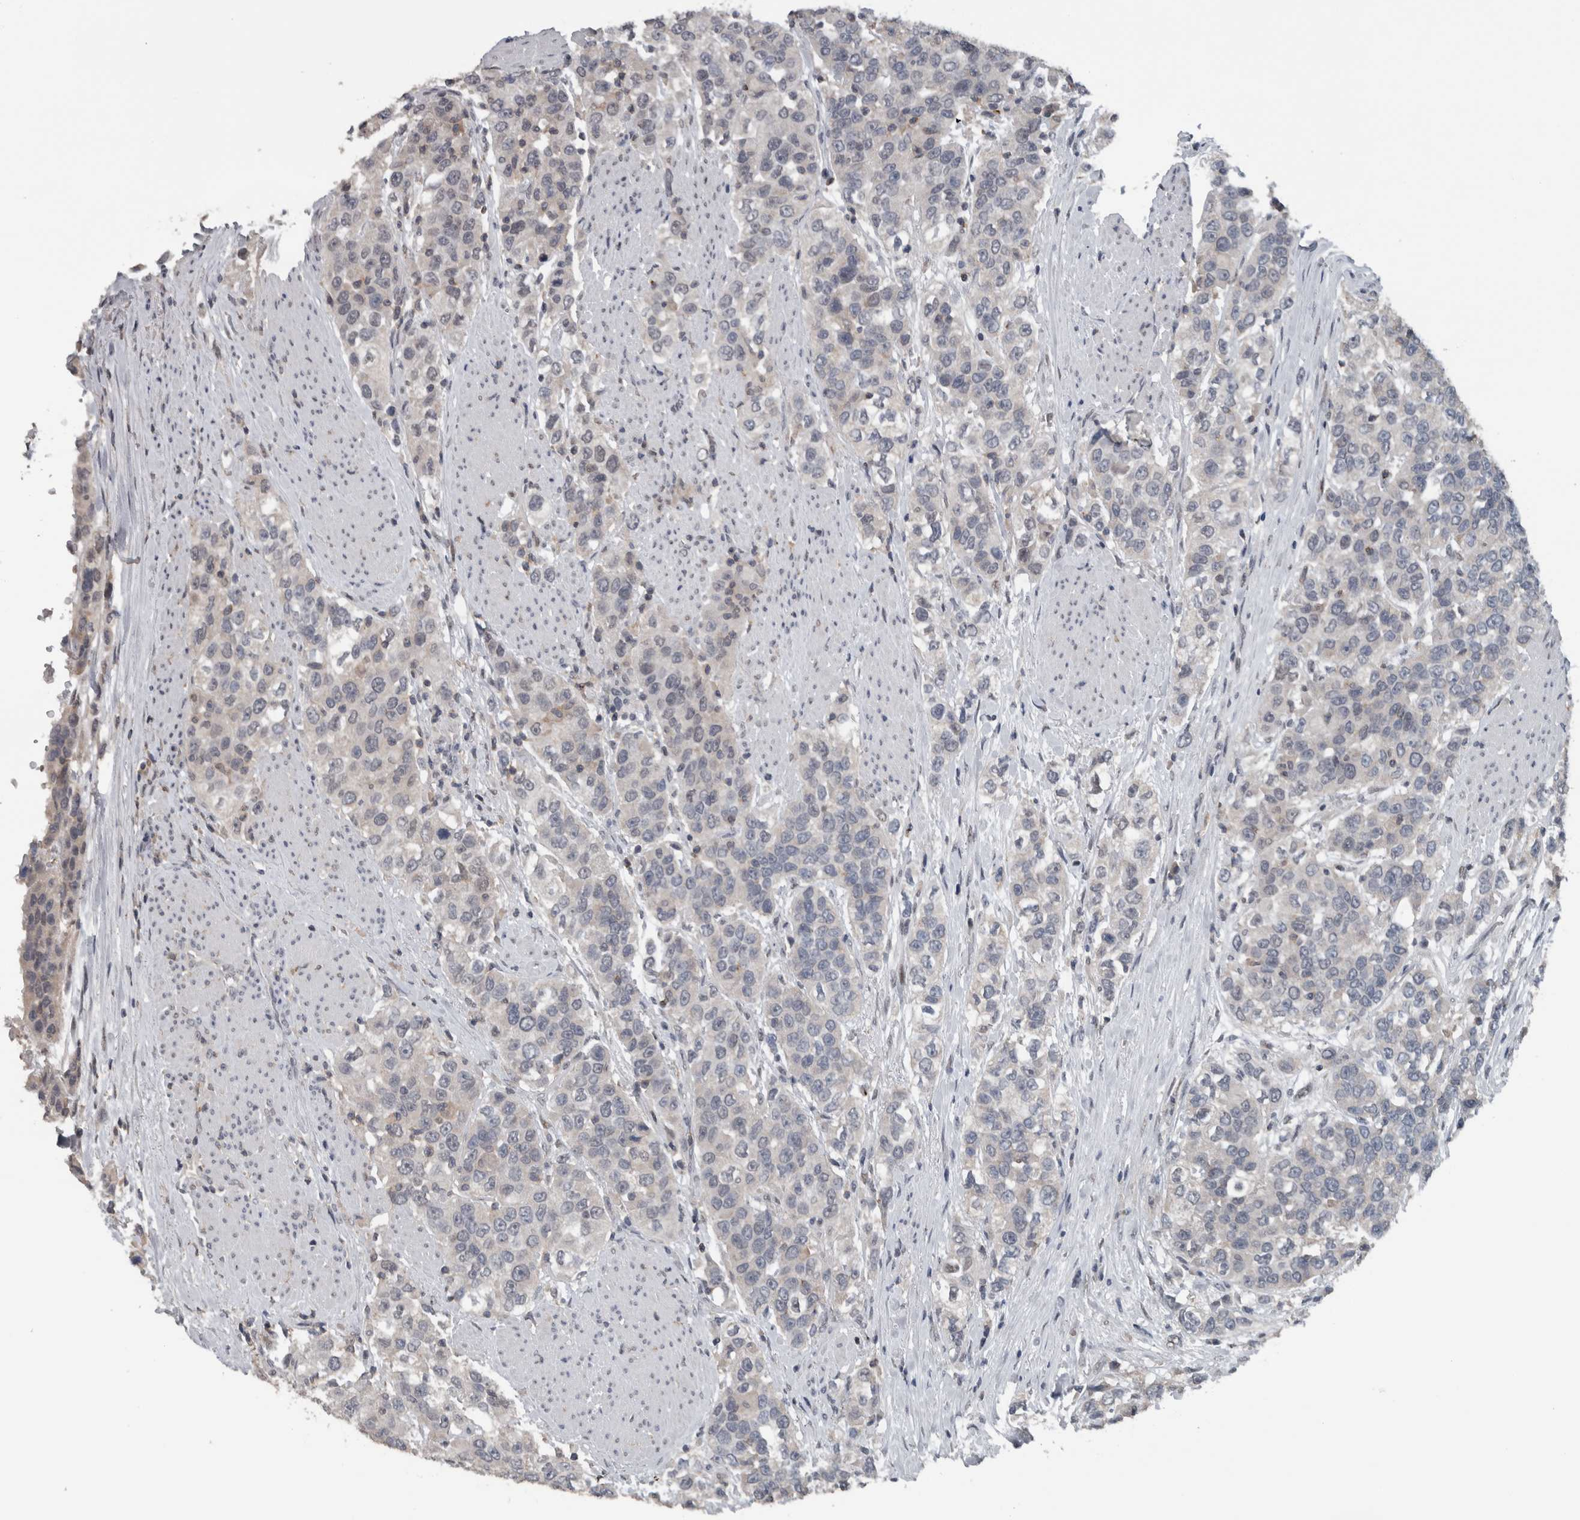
{"staining": {"intensity": "negative", "quantity": "none", "location": "none"}, "tissue": "urothelial cancer", "cell_type": "Tumor cells", "image_type": "cancer", "snomed": [{"axis": "morphology", "description": "Urothelial carcinoma, High grade"}, {"axis": "topography", "description": "Urinary bladder"}], "caption": "Immunohistochemical staining of urothelial cancer displays no significant staining in tumor cells.", "gene": "ZBTB21", "patient": {"sex": "female", "age": 80}}